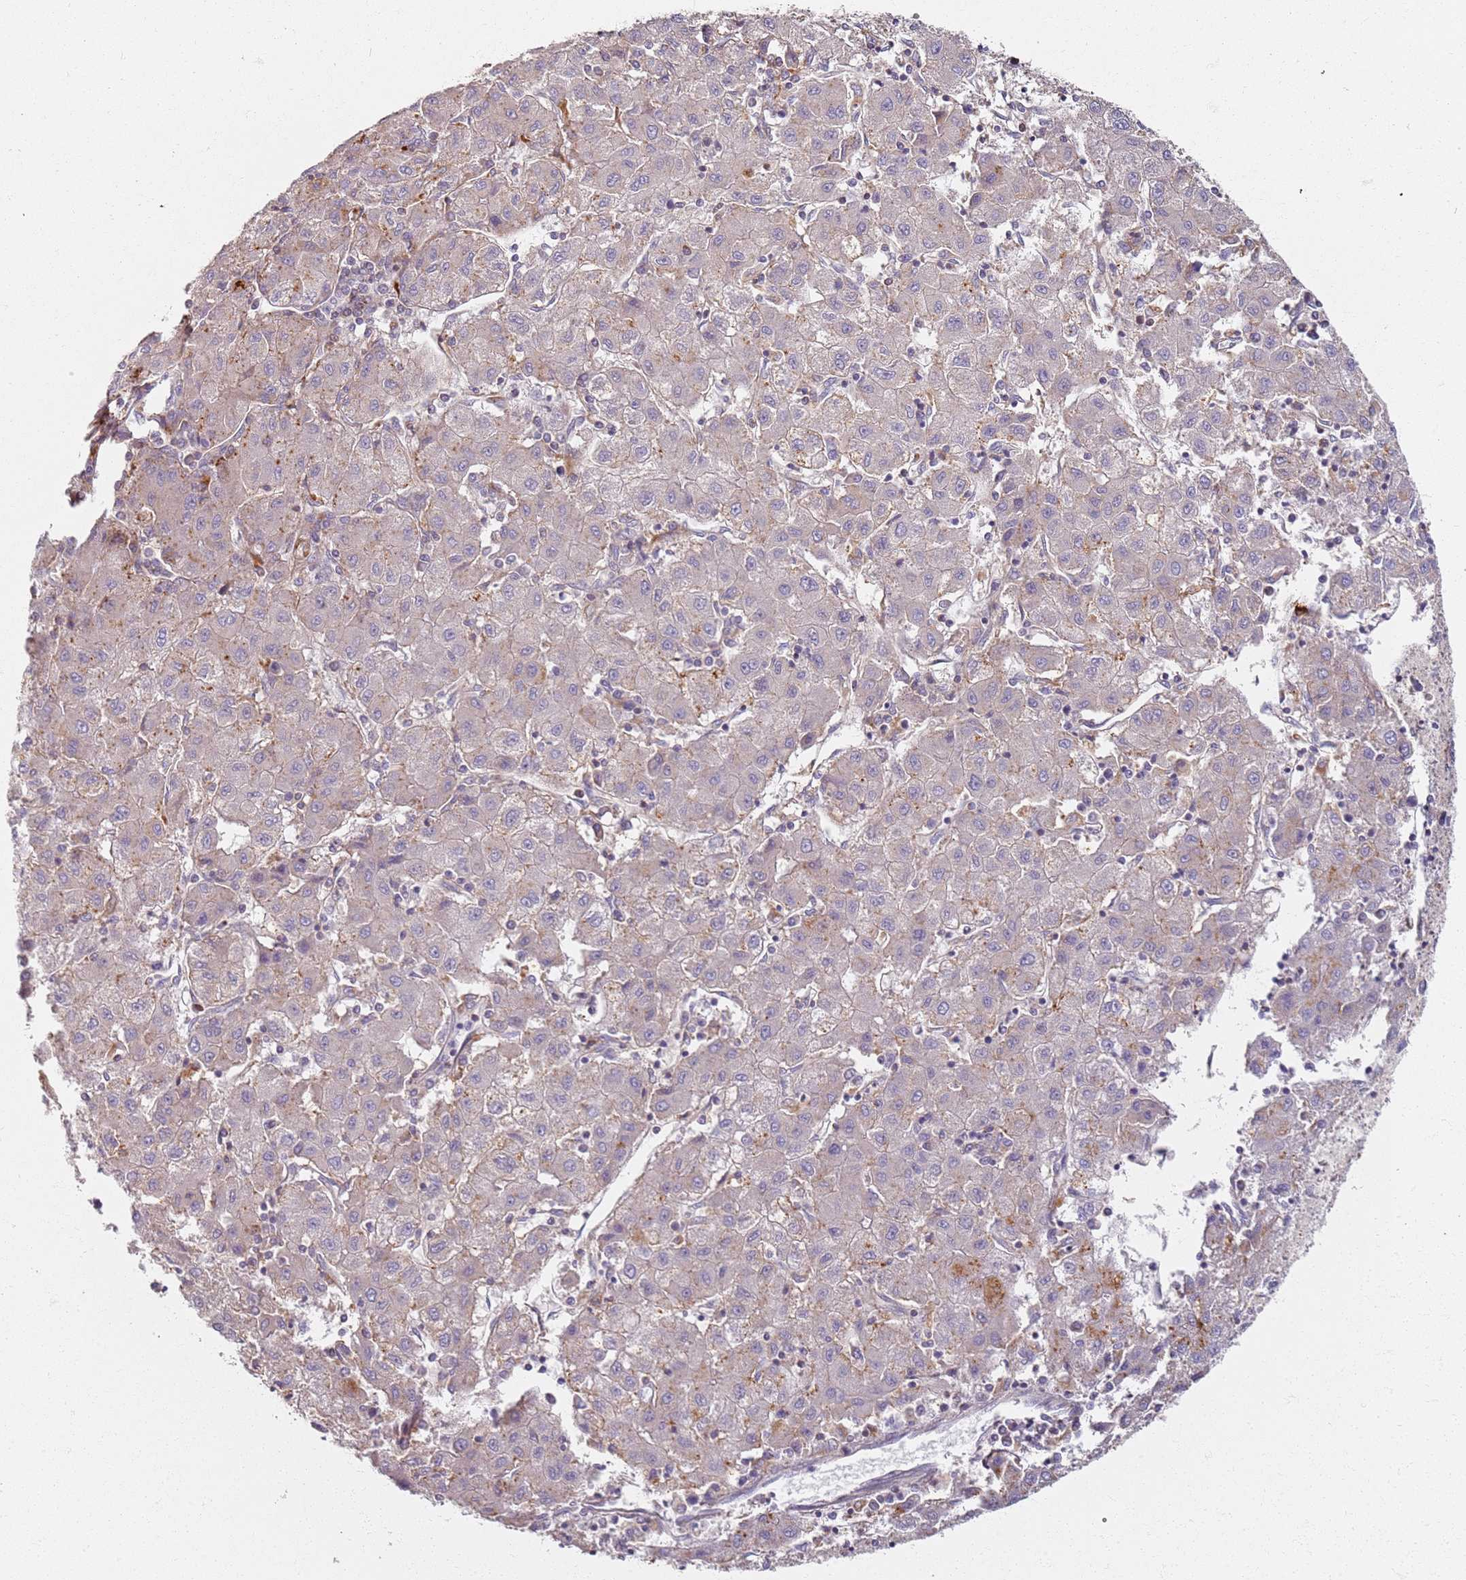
{"staining": {"intensity": "moderate", "quantity": "<25%", "location": "cytoplasmic/membranous"}, "tissue": "liver cancer", "cell_type": "Tumor cells", "image_type": "cancer", "snomed": [{"axis": "morphology", "description": "Carcinoma, Hepatocellular, NOS"}, {"axis": "topography", "description": "Liver"}], "caption": "Immunohistochemical staining of human liver cancer (hepatocellular carcinoma) displays low levels of moderate cytoplasmic/membranous positivity in approximately <25% of tumor cells.", "gene": "PROKR2", "patient": {"sex": "male", "age": 72}}